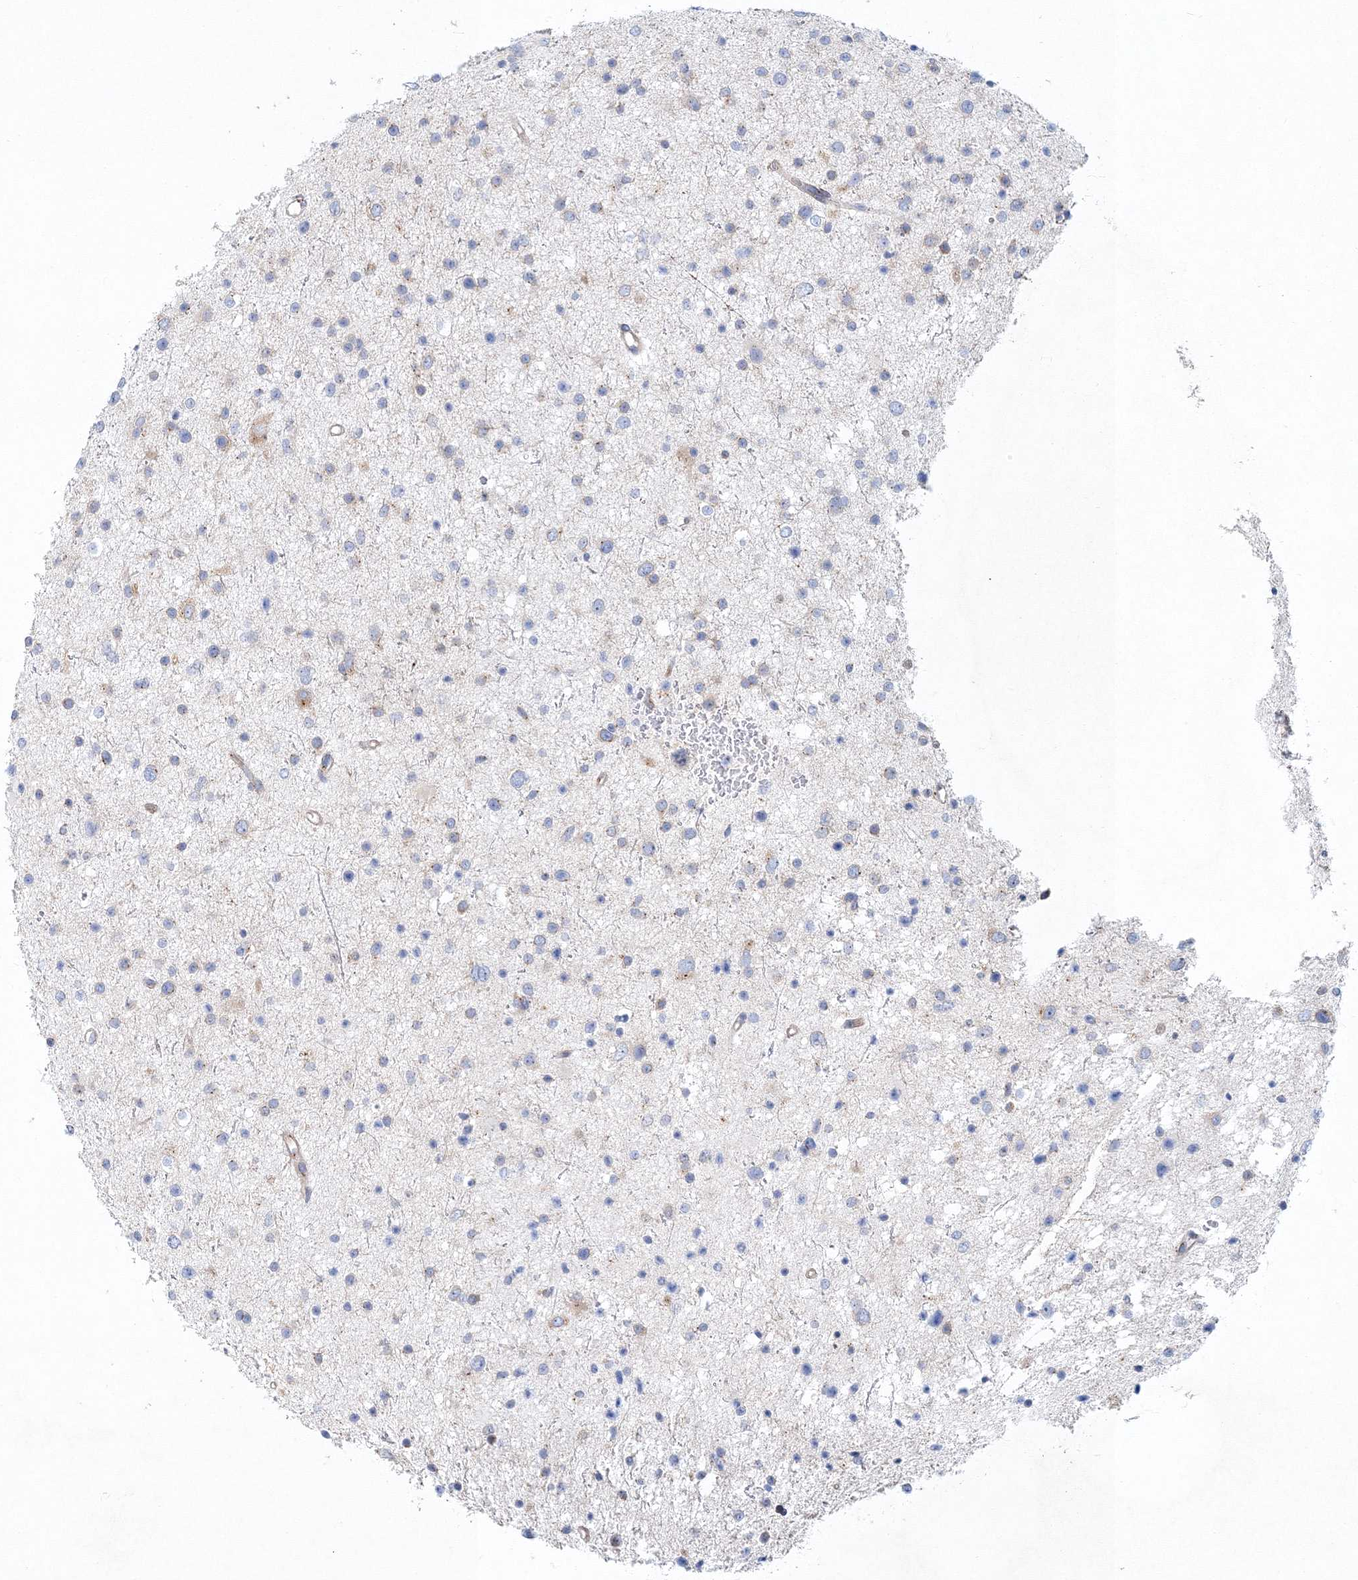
{"staining": {"intensity": "negative", "quantity": "none", "location": "none"}, "tissue": "glioma", "cell_type": "Tumor cells", "image_type": "cancer", "snomed": [{"axis": "morphology", "description": "Glioma, malignant, Low grade"}, {"axis": "topography", "description": "Brain"}], "caption": "An IHC micrograph of malignant glioma (low-grade) is shown. There is no staining in tumor cells of malignant glioma (low-grade).", "gene": "SEC23IP", "patient": {"sex": "female", "age": 37}}